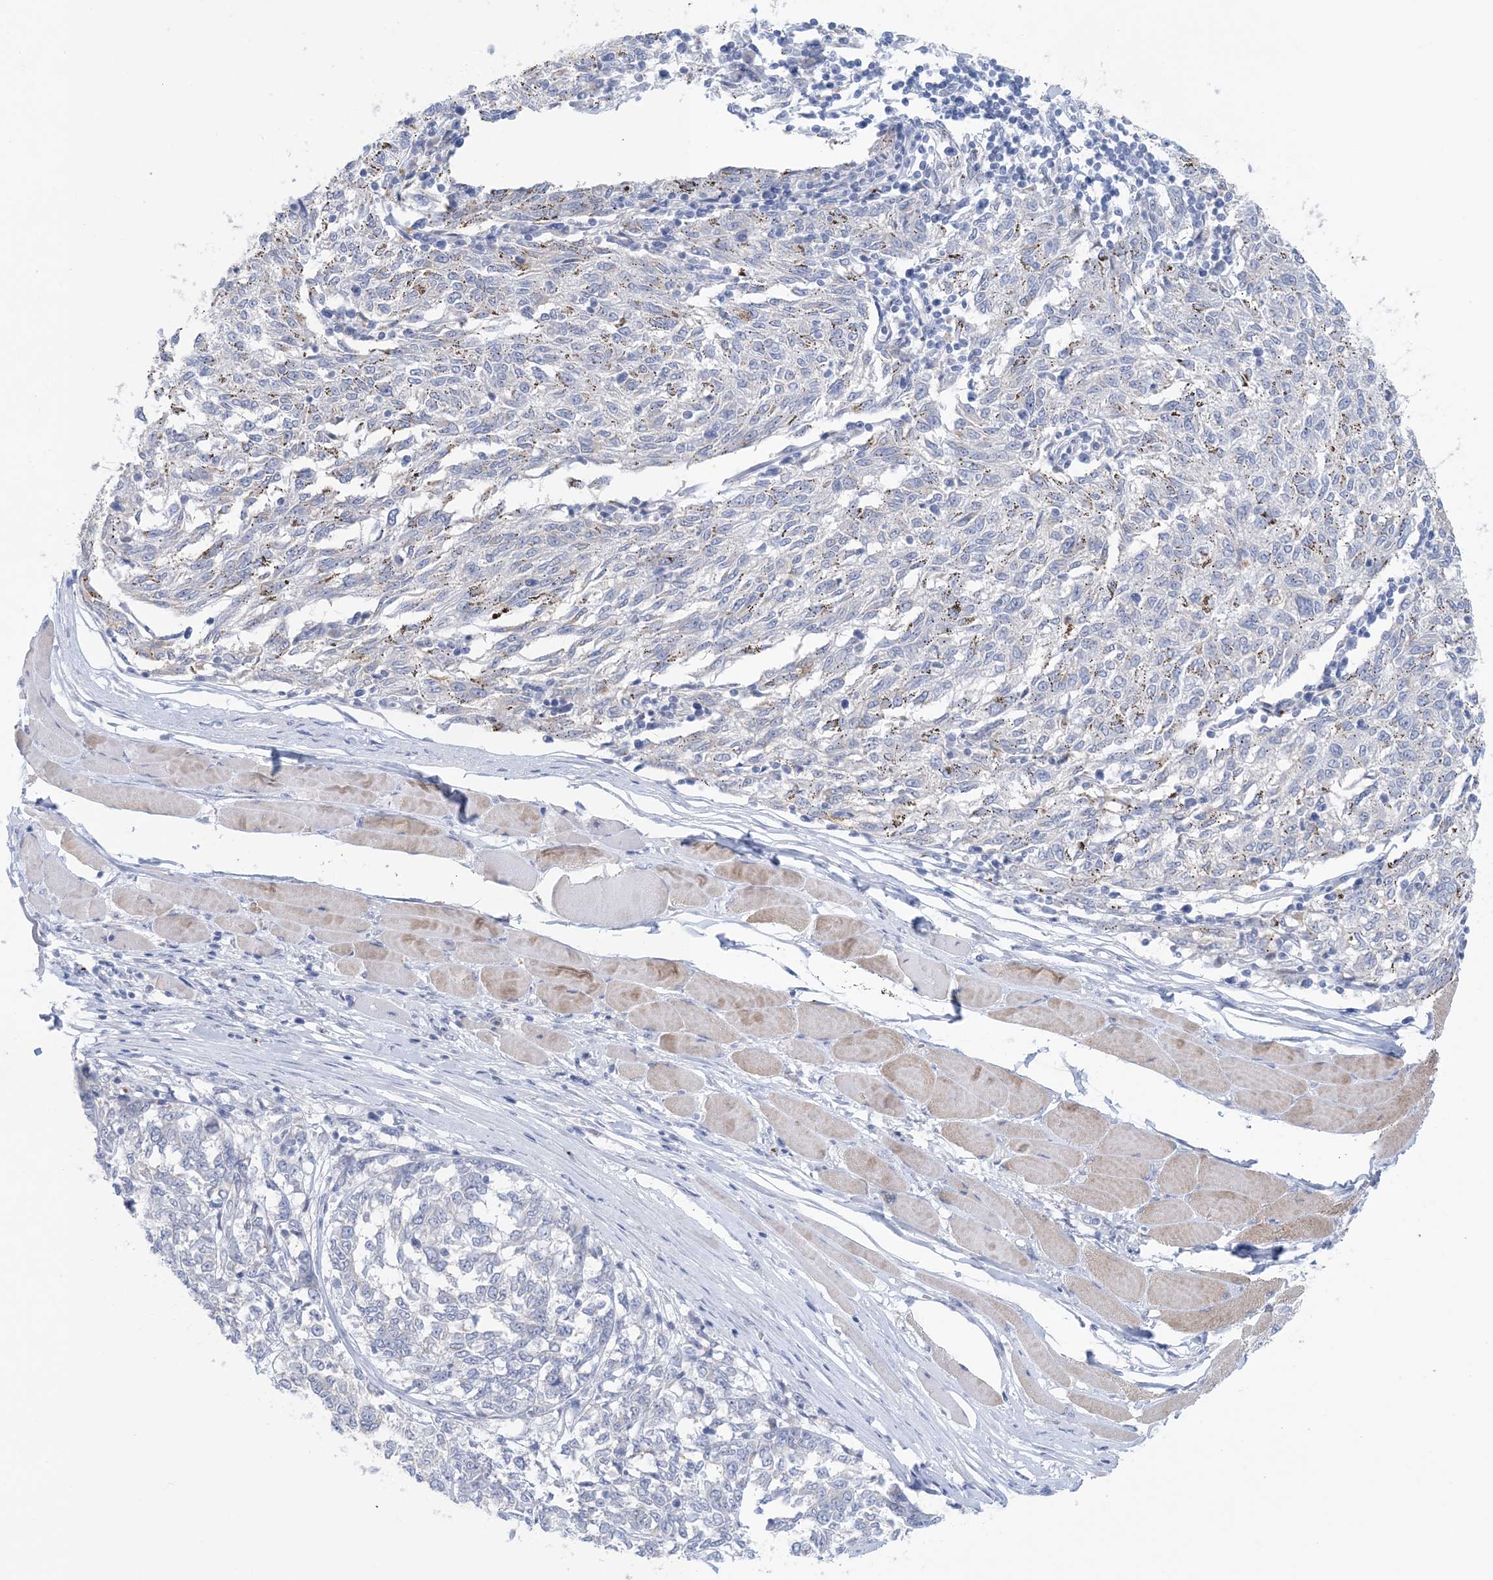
{"staining": {"intensity": "moderate", "quantity": "<25%", "location": "cytoplasmic/membranous"}, "tissue": "melanoma", "cell_type": "Tumor cells", "image_type": "cancer", "snomed": [{"axis": "morphology", "description": "Malignant melanoma, NOS"}, {"axis": "topography", "description": "Skin"}], "caption": "A brown stain labels moderate cytoplasmic/membranous positivity of a protein in human malignant melanoma tumor cells.", "gene": "GABRG1", "patient": {"sex": "female", "age": 72}}